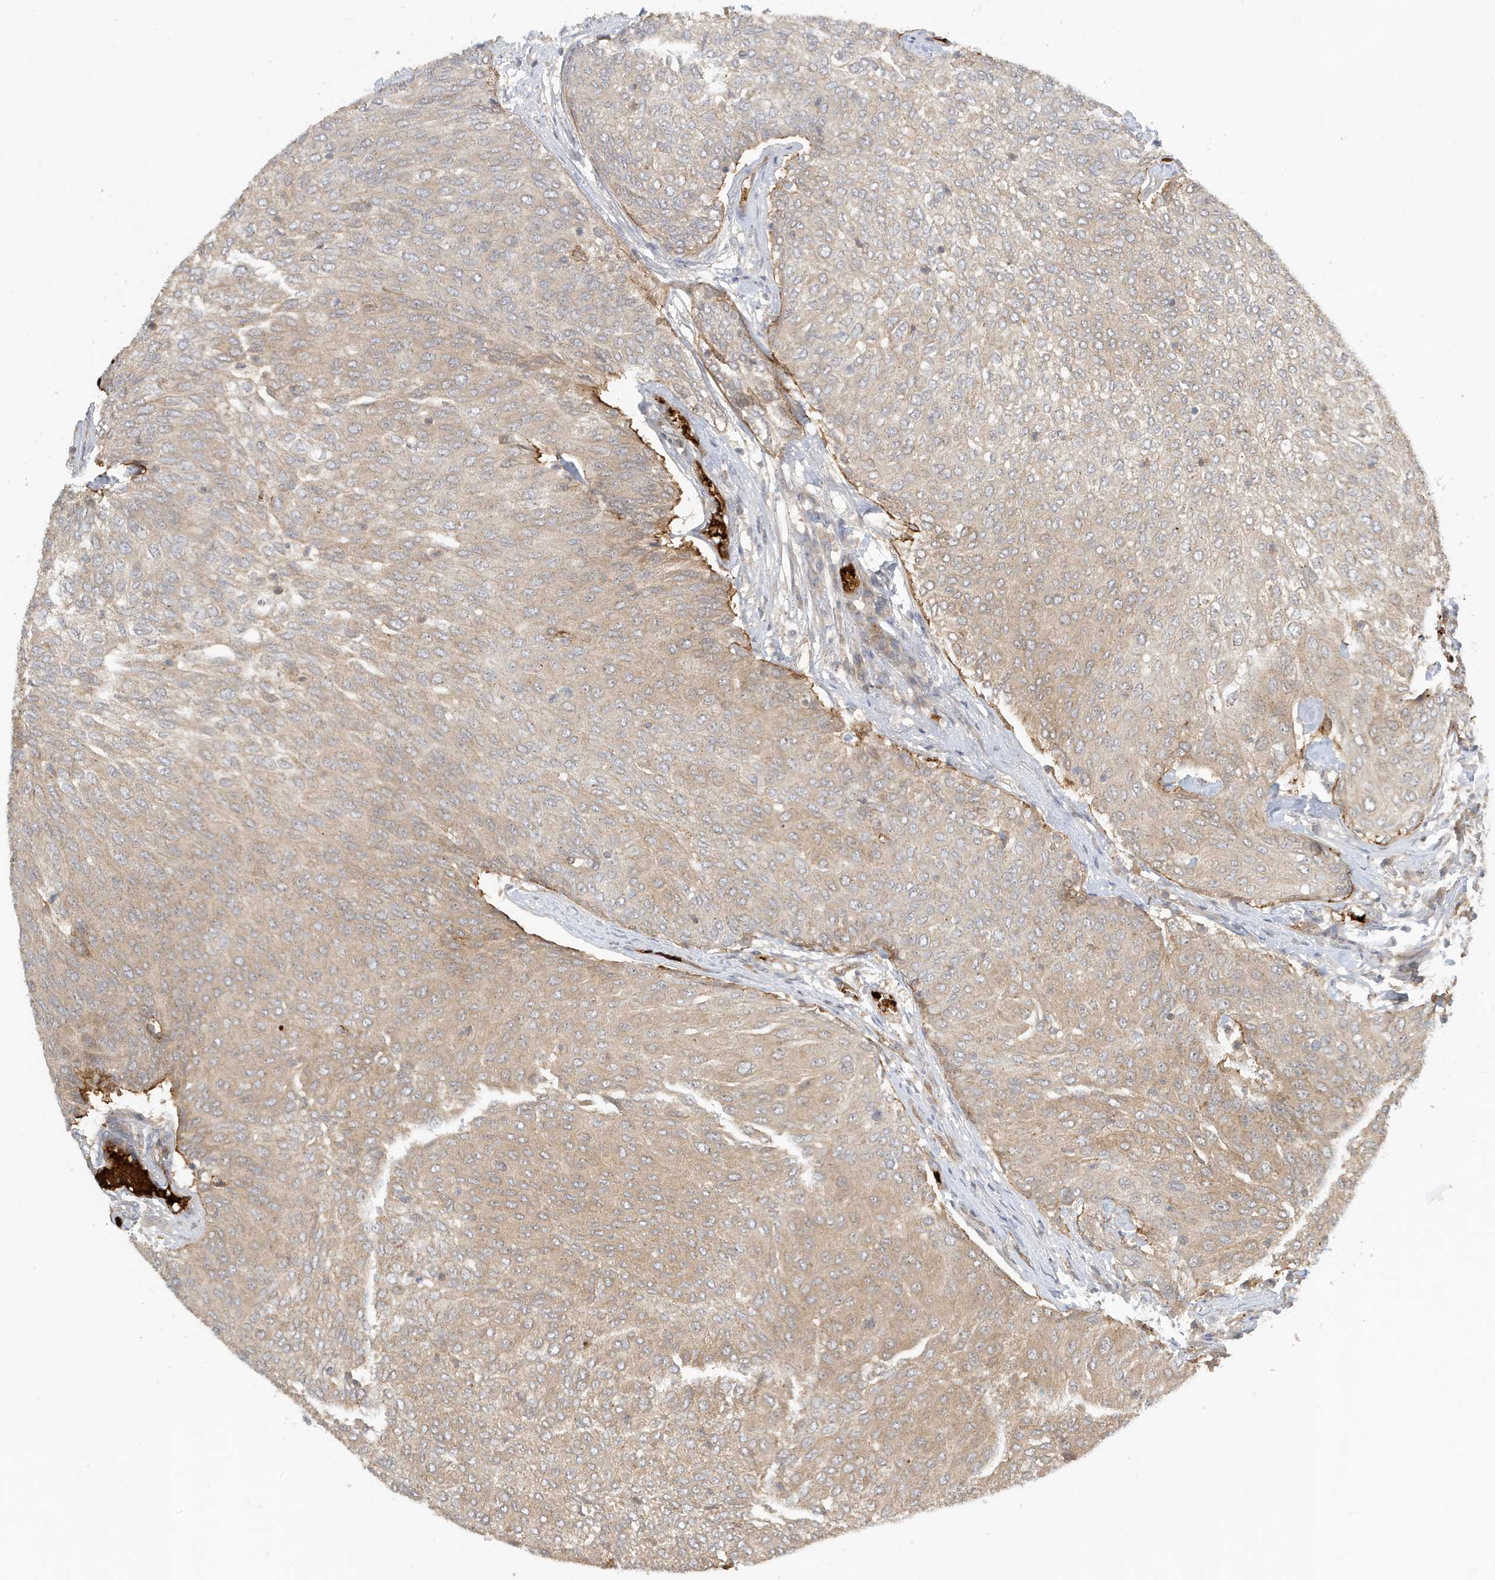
{"staining": {"intensity": "weak", "quantity": "25%-75%", "location": "cytoplasmic/membranous"}, "tissue": "urothelial cancer", "cell_type": "Tumor cells", "image_type": "cancer", "snomed": [{"axis": "morphology", "description": "Urothelial carcinoma, Low grade"}, {"axis": "topography", "description": "Urinary bladder"}], "caption": "High-power microscopy captured an immunohistochemistry photomicrograph of urothelial carcinoma (low-grade), revealing weak cytoplasmic/membranous expression in about 25%-75% of tumor cells.", "gene": "FYCO1", "patient": {"sex": "female", "age": 79}}